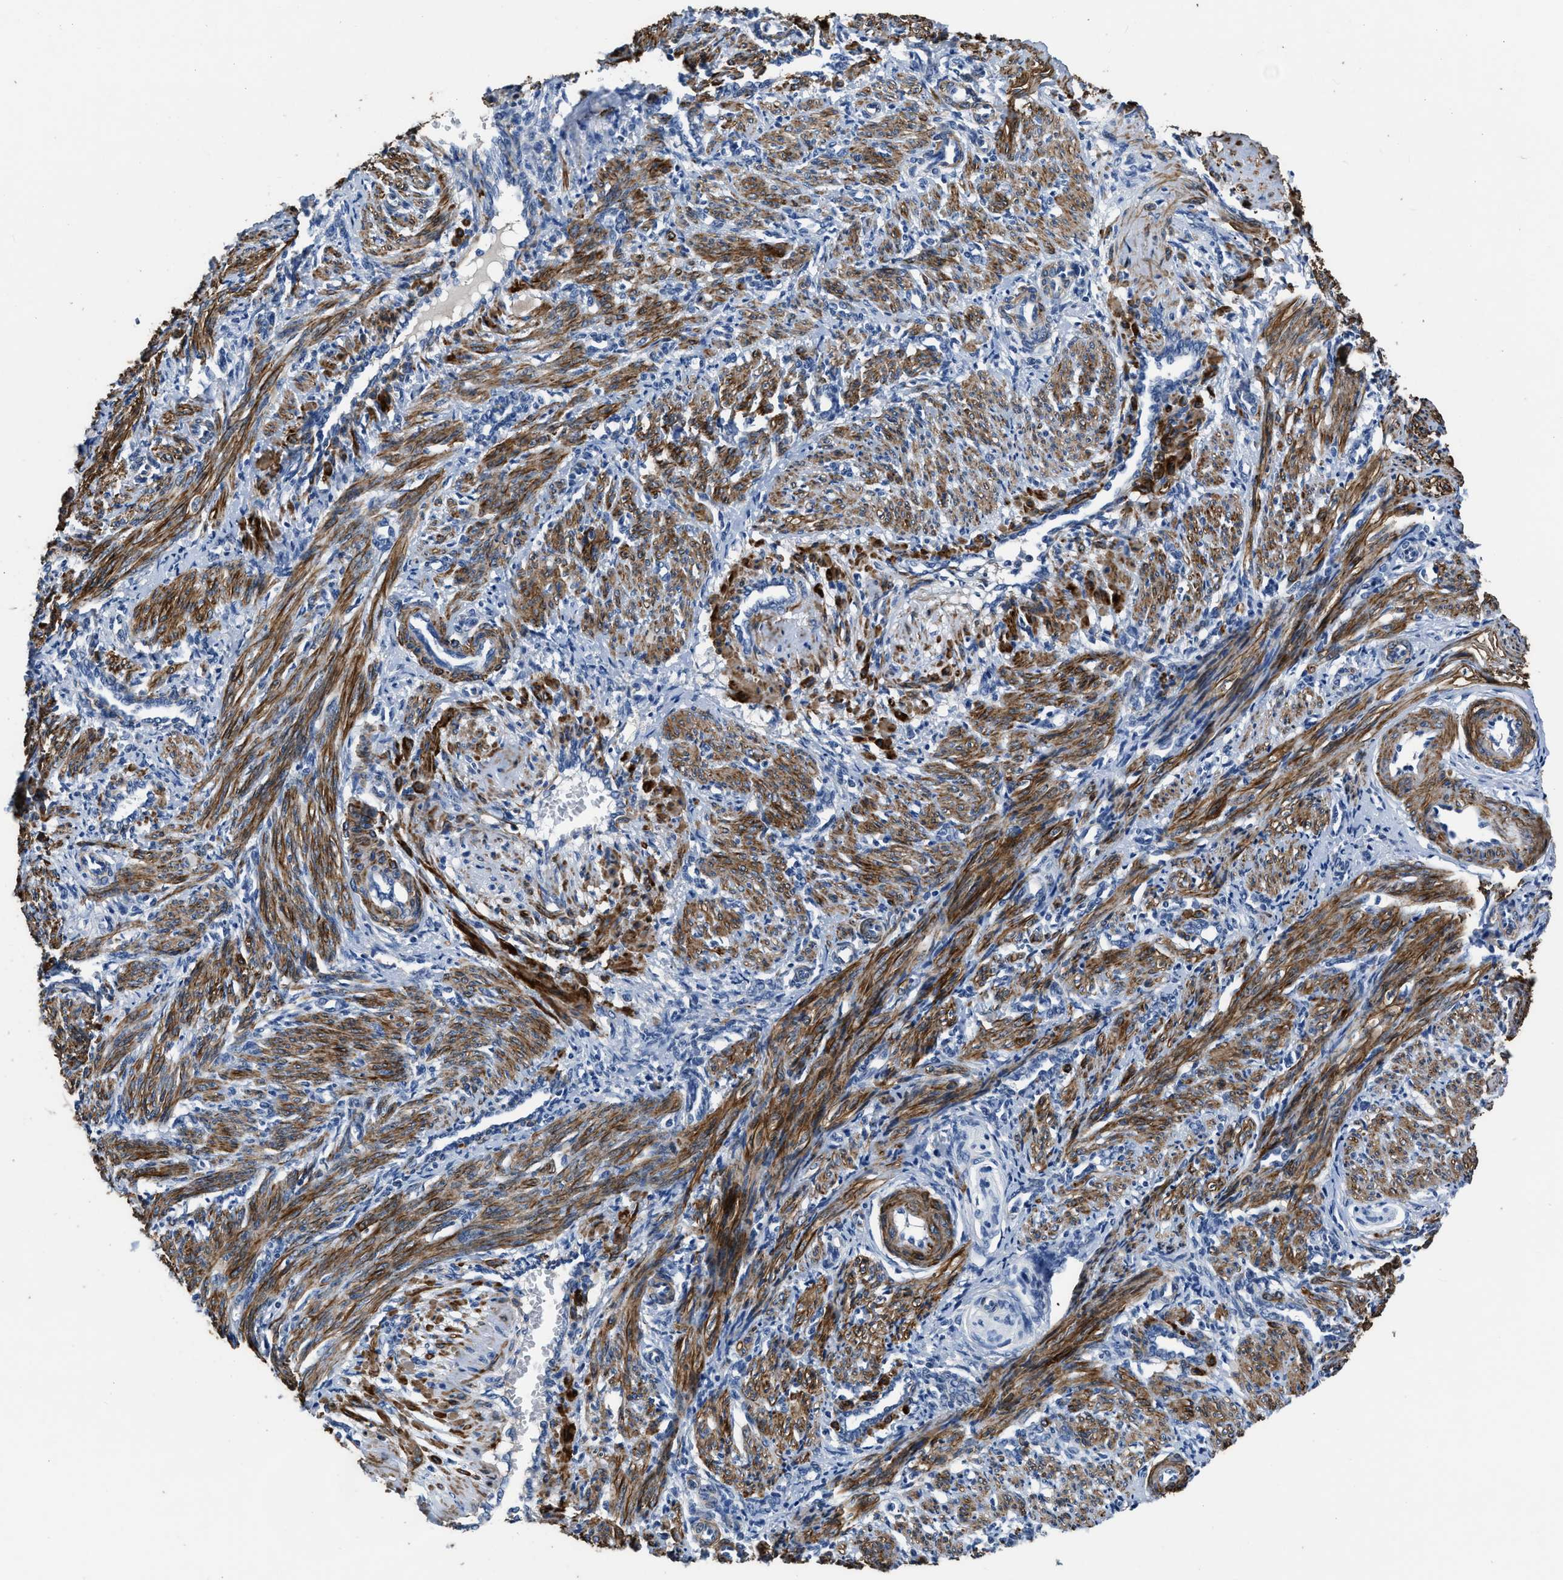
{"staining": {"intensity": "strong", "quantity": ">75%", "location": "cytoplasmic/membranous"}, "tissue": "smooth muscle", "cell_type": "Smooth muscle cells", "image_type": "normal", "snomed": [{"axis": "morphology", "description": "Normal tissue, NOS"}, {"axis": "topography", "description": "Endometrium"}], "caption": "Strong cytoplasmic/membranous protein staining is identified in approximately >75% of smooth muscle cells in smooth muscle.", "gene": "LANCL2", "patient": {"sex": "female", "age": 33}}